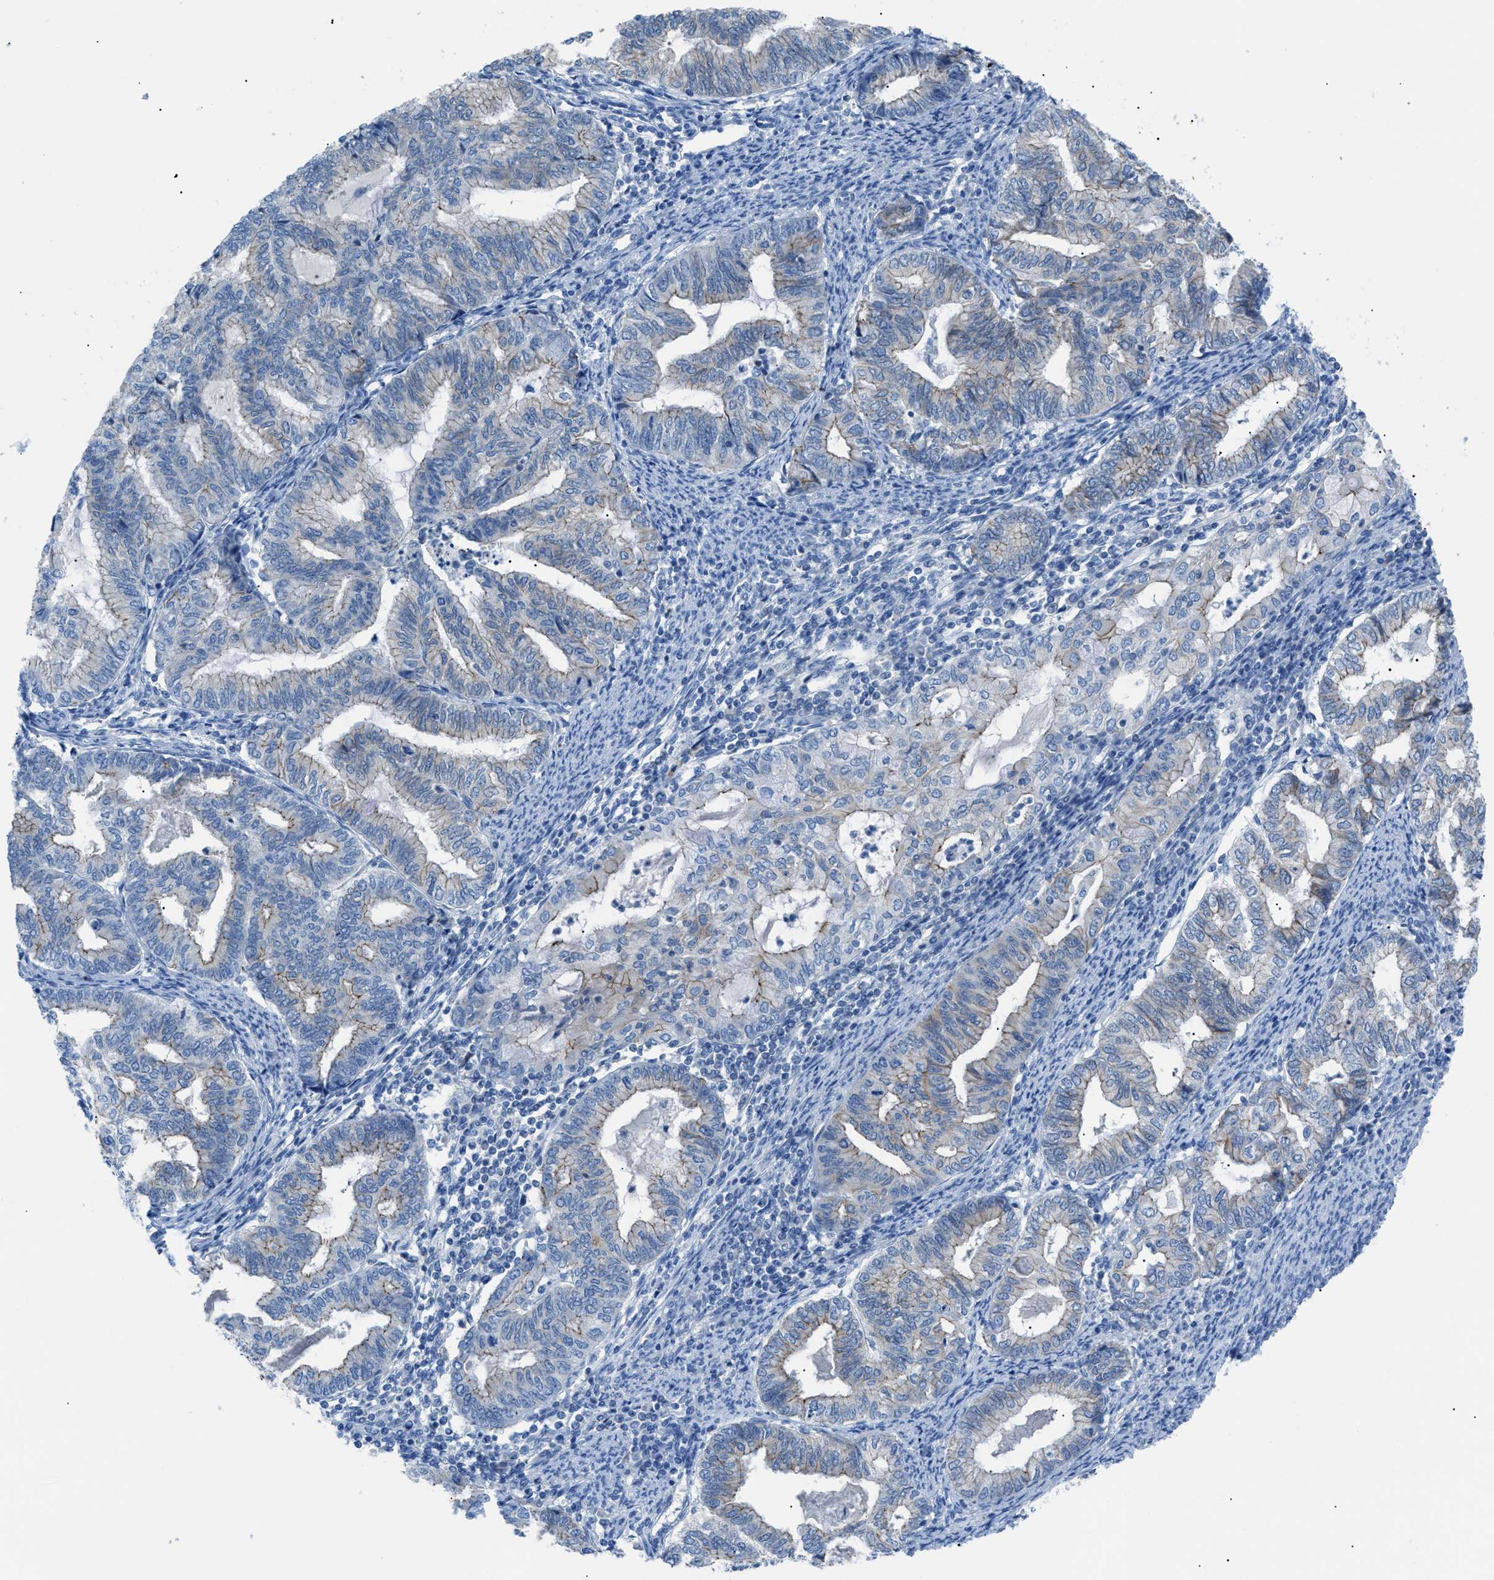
{"staining": {"intensity": "weak", "quantity": "<25%", "location": "cytoplasmic/membranous"}, "tissue": "endometrial cancer", "cell_type": "Tumor cells", "image_type": "cancer", "snomed": [{"axis": "morphology", "description": "Adenocarcinoma, NOS"}, {"axis": "topography", "description": "Endometrium"}], "caption": "The immunohistochemistry image has no significant staining in tumor cells of endometrial cancer tissue. Brightfield microscopy of immunohistochemistry stained with DAB (3,3'-diaminobenzidine) (brown) and hematoxylin (blue), captured at high magnification.", "gene": "ZDHHC24", "patient": {"sex": "female", "age": 79}}